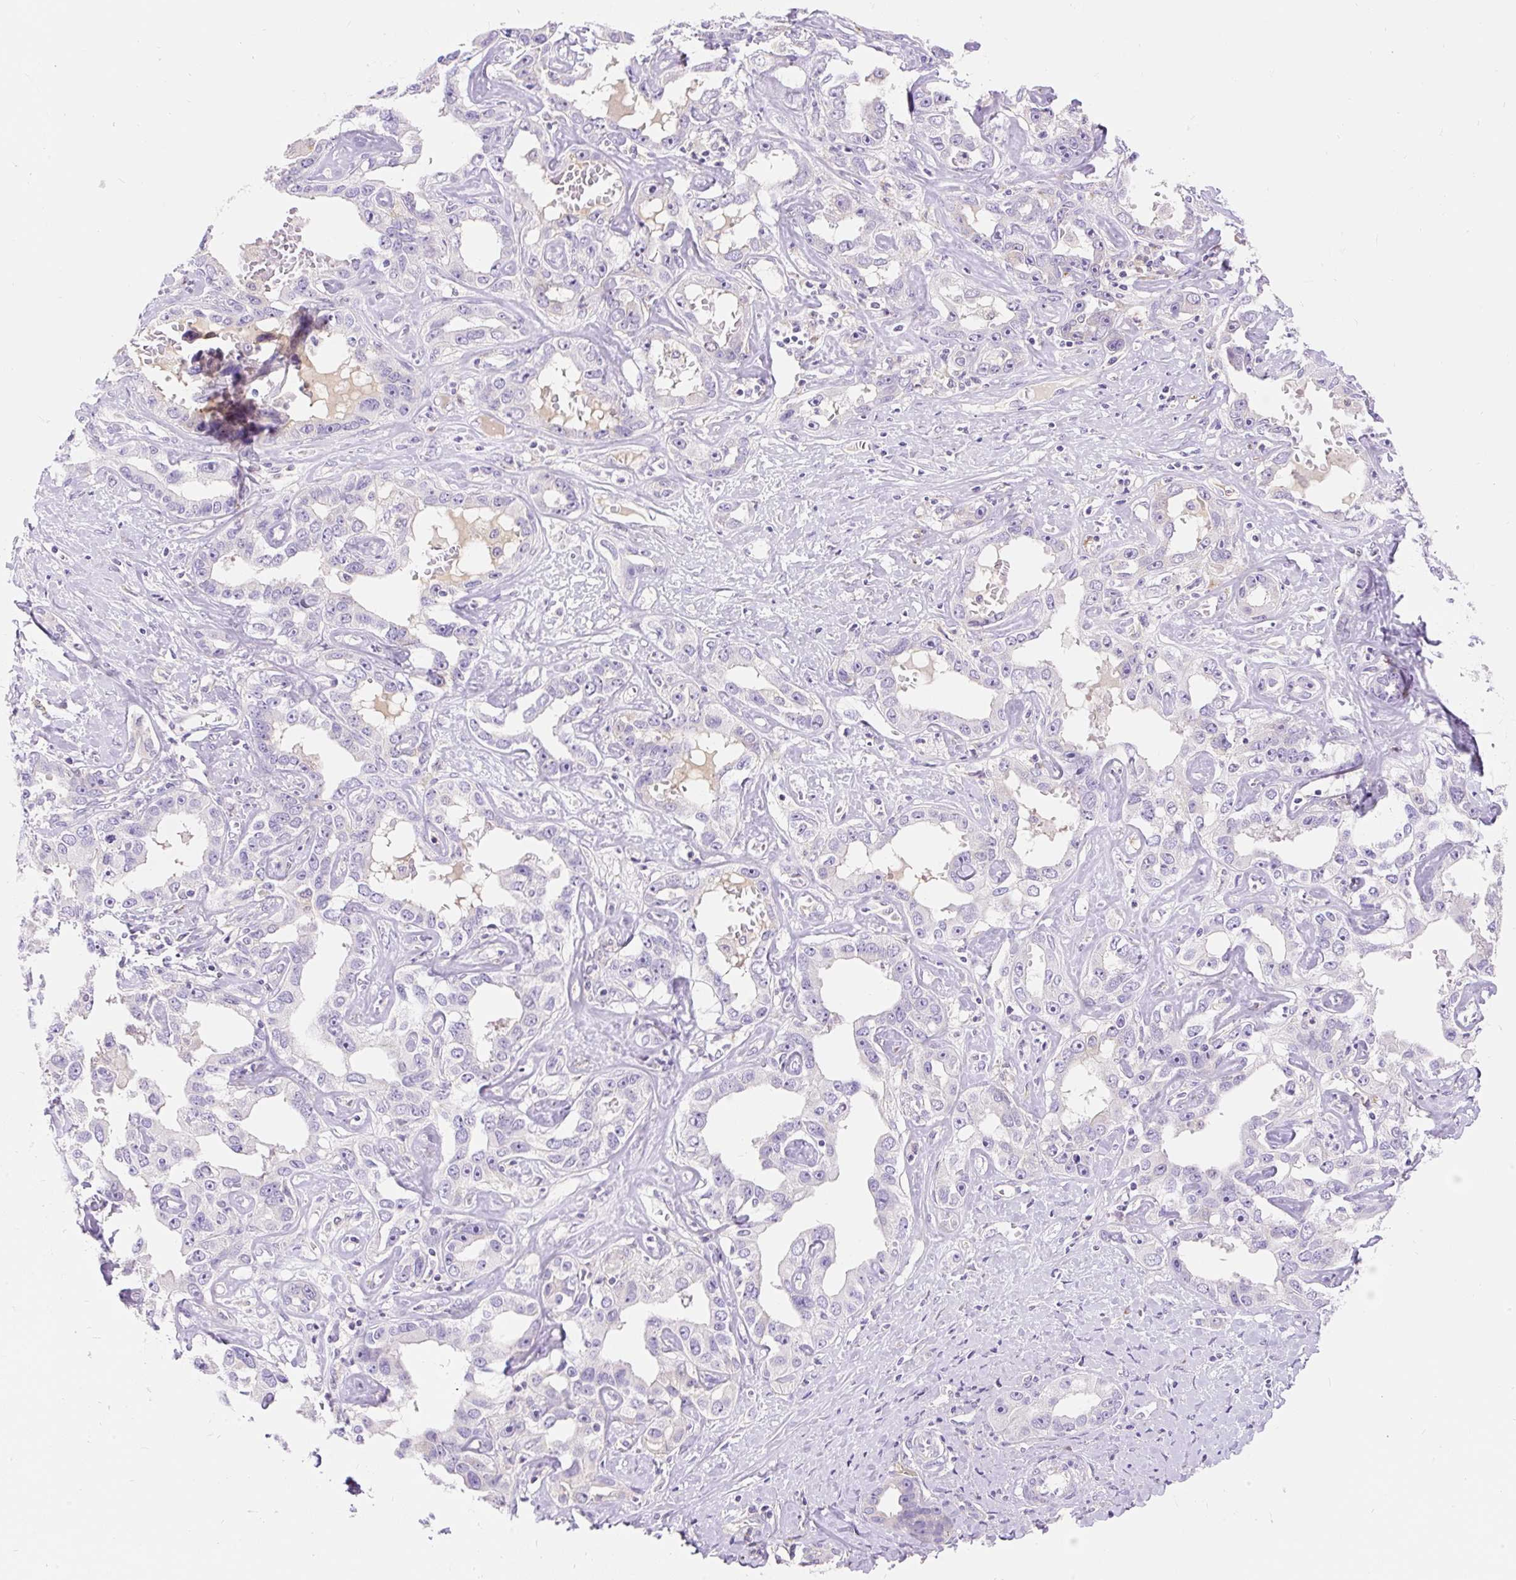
{"staining": {"intensity": "negative", "quantity": "none", "location": "none"}, "tissue": "liver cancer", "cell_type": "Tumor cells", "image_type": "cancer", "snomed": [{"axis": "morphology", "description": "Cholangiocarcinoma"}, {"axis": "topography", "description": "Liver"}], "caption": "Protein analysis of liver cancer exhibits no significant staining in tumor cells.", "gene": "TMEM150C", "patient": {"sex": "male", "age": 59}}